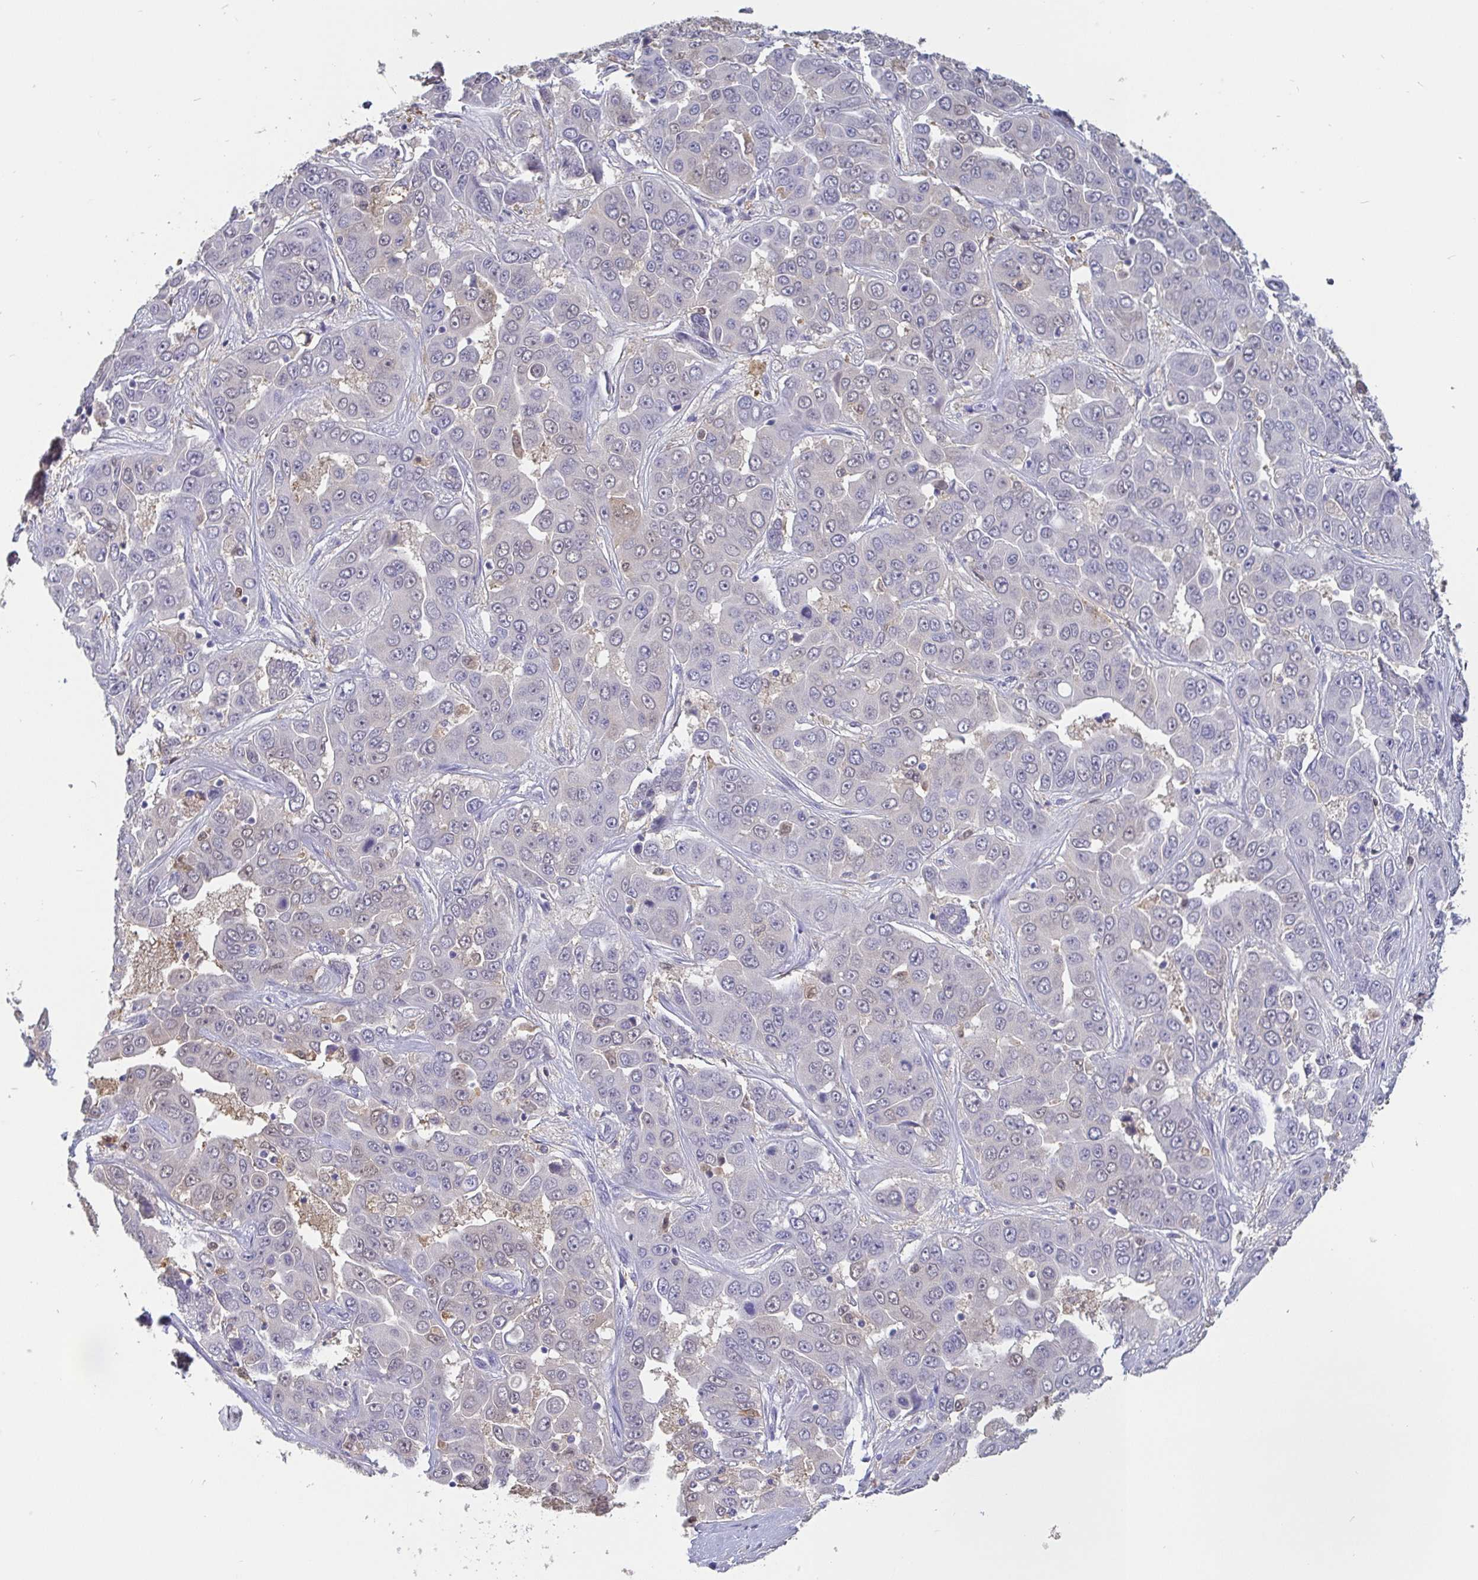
{"staining": {"intensity": "negative", "quantity": "none", "location": "none"}, "tissue": "liver cancer", "cell_type": "Tumor cells", "image_type": "cancer", "snomed": [{"axis": "morphology", "description": "Cholangiocarcinoma"}, {"axis": "topography", "description": "Liver"}], "caption": "Immunohistochemistry (IHC) of cholangiocarcinoma (liver) reveals no positivity in tumor cells.", "gene": "IDH1", "patient": {"sex": "female", "age": 52}}